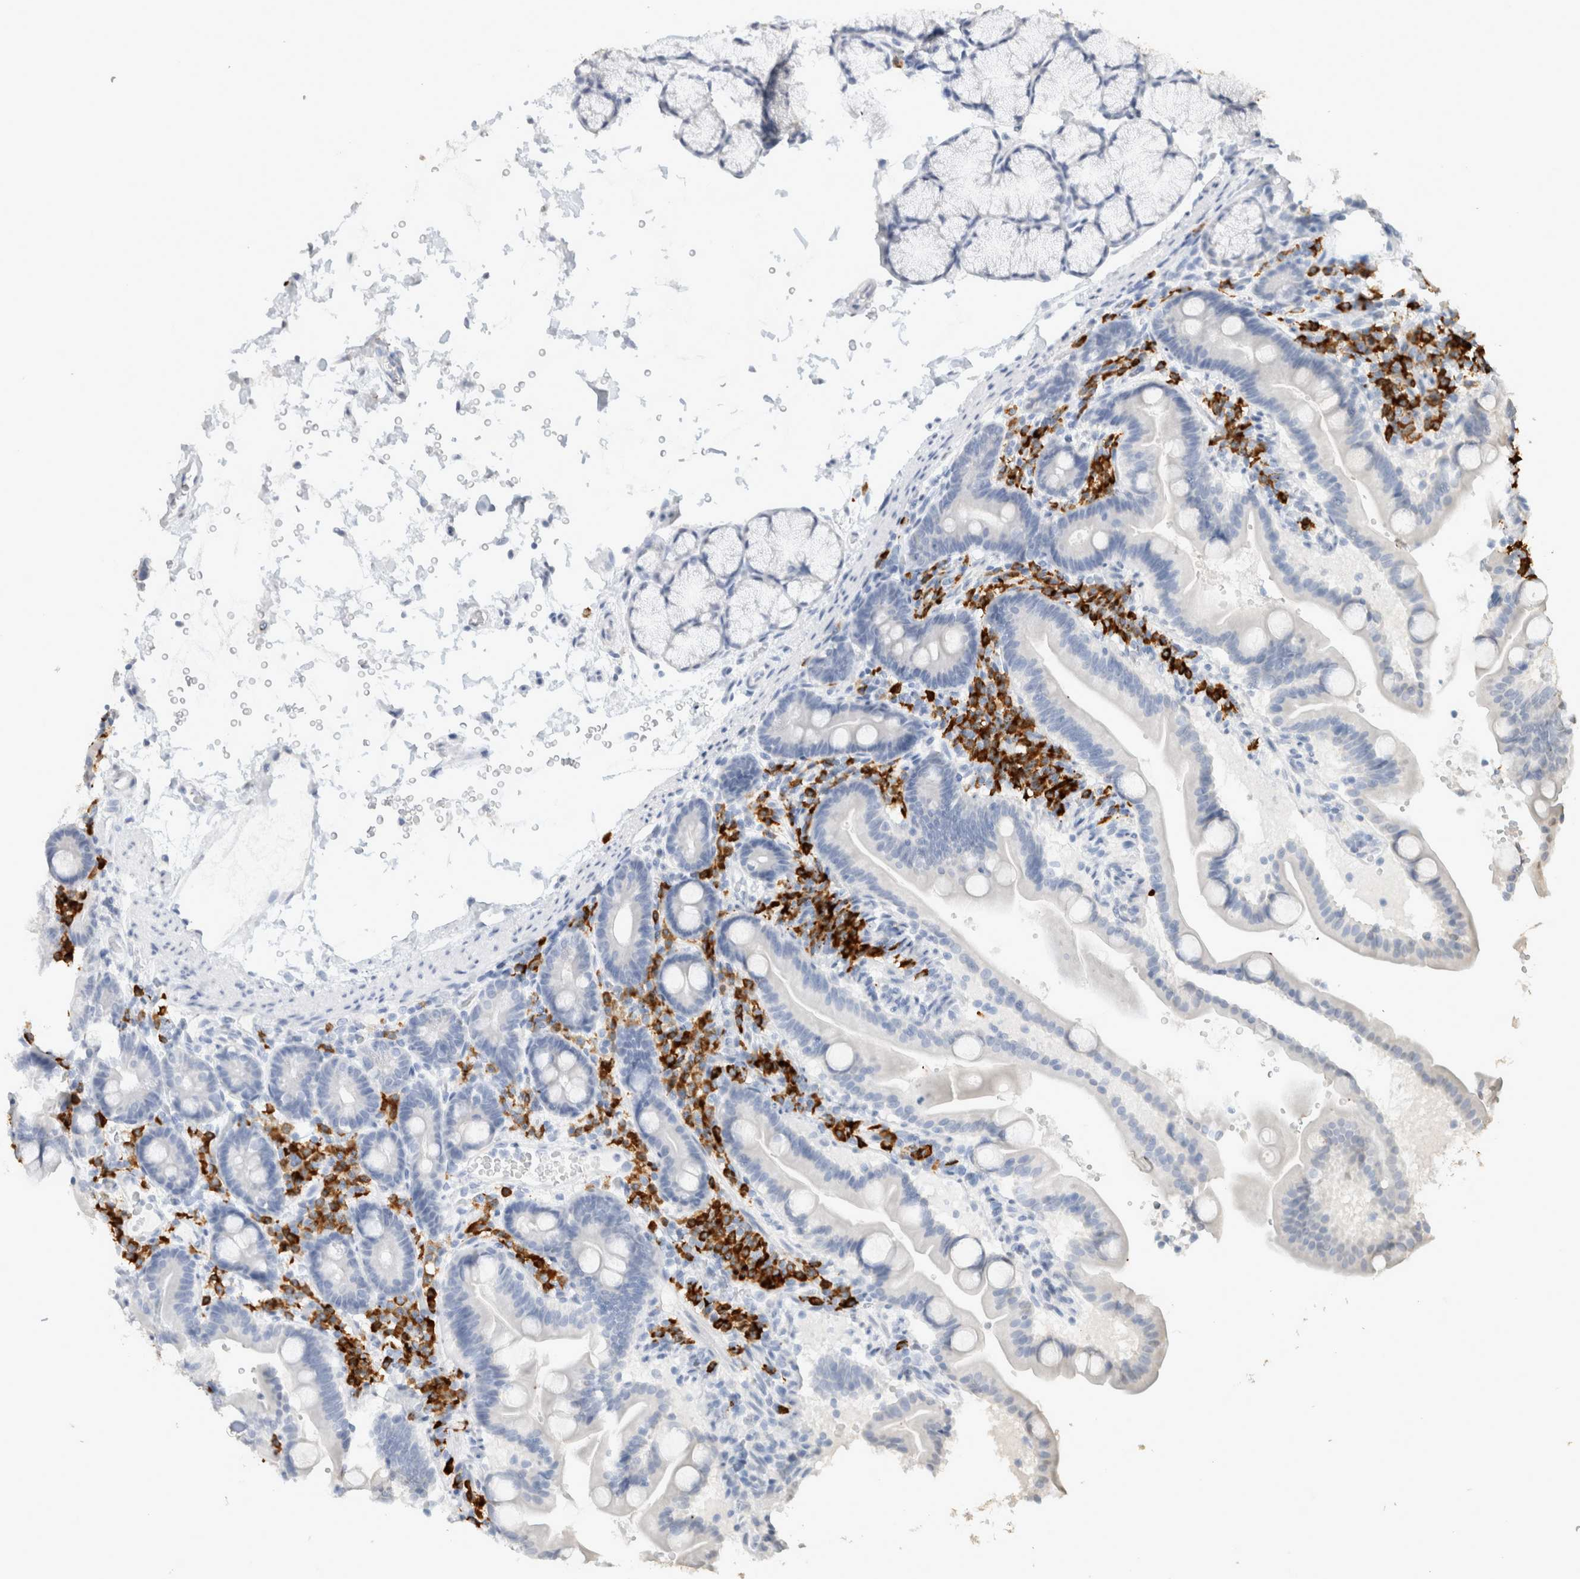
{"staining": {"intensity": "negative", "quantity": "none", "location": "none"}, "tissue": "duodenum", "cell_type": "Glandular cells", "image_type": "normal", "snomed": [{"axis": "morphology", "description": "Normal tissue, NOS"}, {"axis": "topography", "description": "Duodenum"}], "caption": "DAB immunohistochemical staining of benign human duodenum reveals no significant expression in glandular cells. (DAB immunohistochemistry (IHC) visualized using brightfield microscopy, high magnification).", "gene": "CD80", "patient": {"sex": "male", "age": 54}}